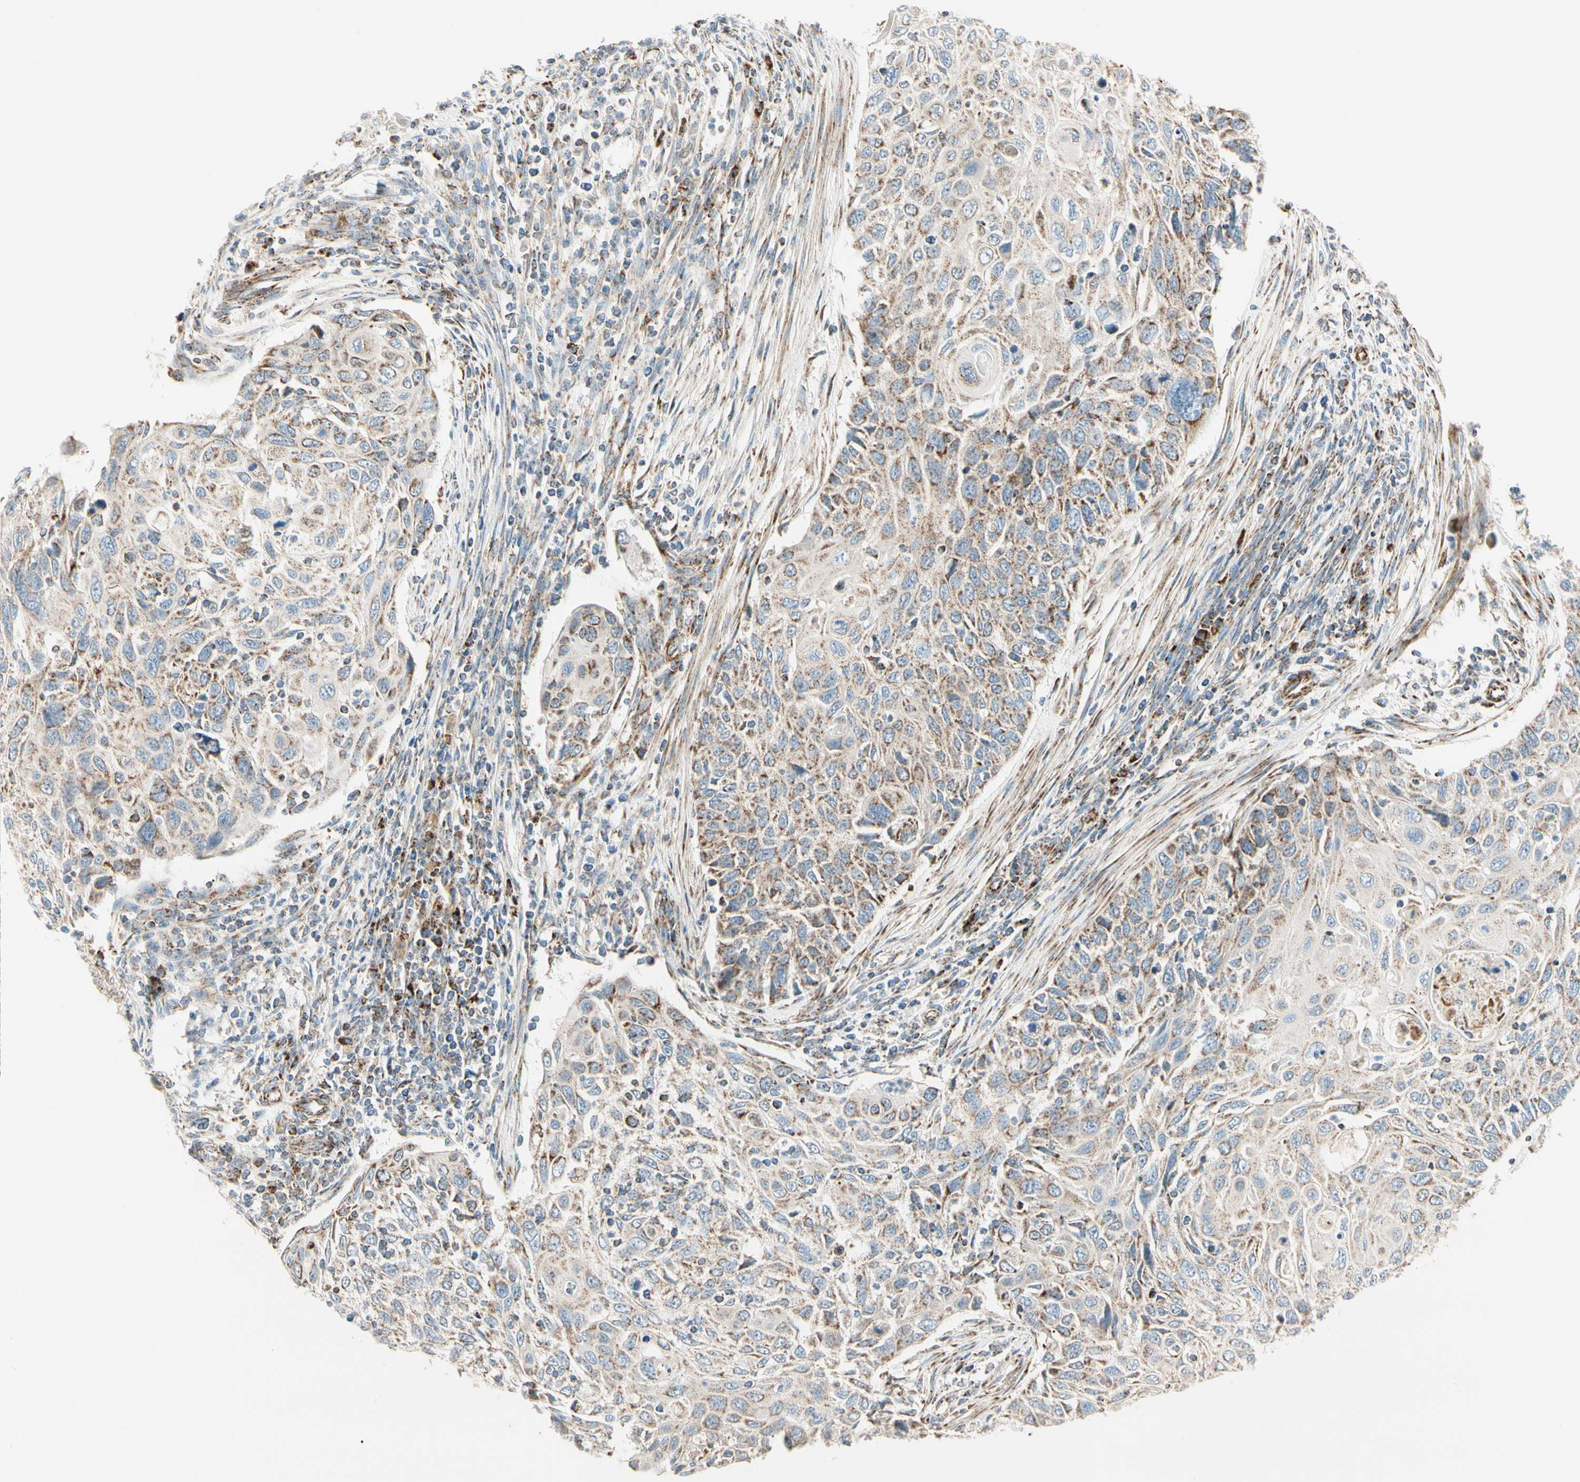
{"staining": {"intensity": "moderate", "quantity": ">75%", "location": "cytoplasmic/membranous"}, "tissue": "cervical cancer", "cell_type": "Tumor cells", "image_type": "cancer", "snomed": [{"axis": "morphology", "description": "Squamous cell carcinoma, NOS"}, {"axis": "topography", "description": "Cervix"}], "caption": "Immunohistochemical staining of cervical squamous cell carcinoma displays medium levels of moderate cytoplasmic/membranous protein staining in about >75% of tumor cells.", "gene": "TBC1D10A", "patient": {"sex": "female", "age": 70}}